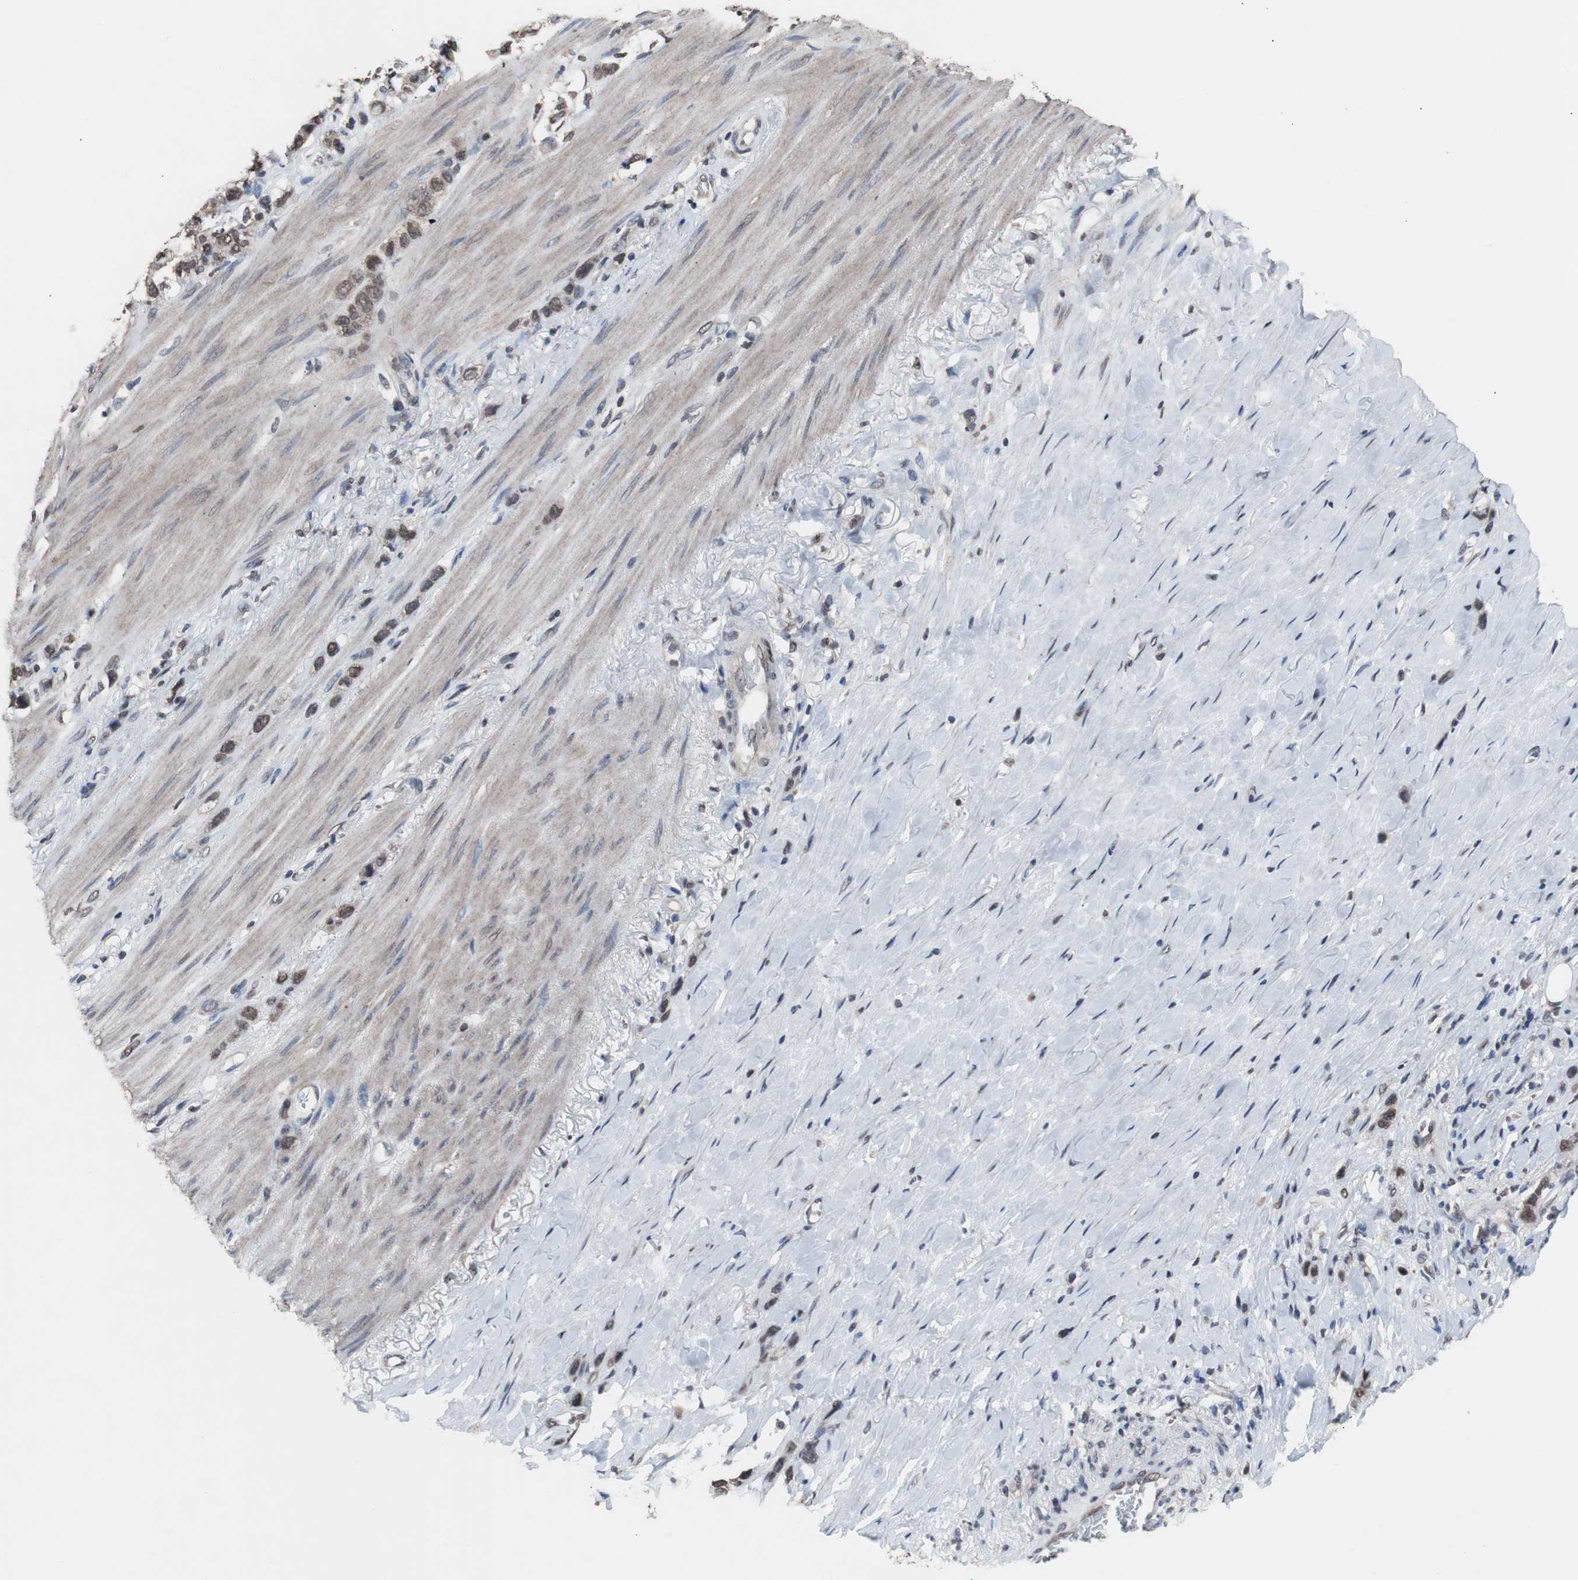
{"staining": {"intensity": "moderate", "quantity": ">75%", "location": "nuclear"}, "tissue": "stomach cancer", "cell_type": "Tumor cells", "image_type": "cancer", "snomed": [{"axis": "morphology", "description": "Normal tissue, NOS"}, {"axis": "morphology", "description": "Adenocarcinoma, NOS"}, {"axis": "morphology", "description": "Adenocarcinoma, High grade"}, {"axis": "topography", "description": "Stomach, upper"}, {"axis": "topography", "description": "Stomach"}], "caption": "Stomach cancer (adenocarcinoma (high-grade)) stained with a brown dye shows moderate nuclear positive positivity in about >75% of tumor cells.", "gene": "MED27", "patient": {"sex": "female", "age": 65}}